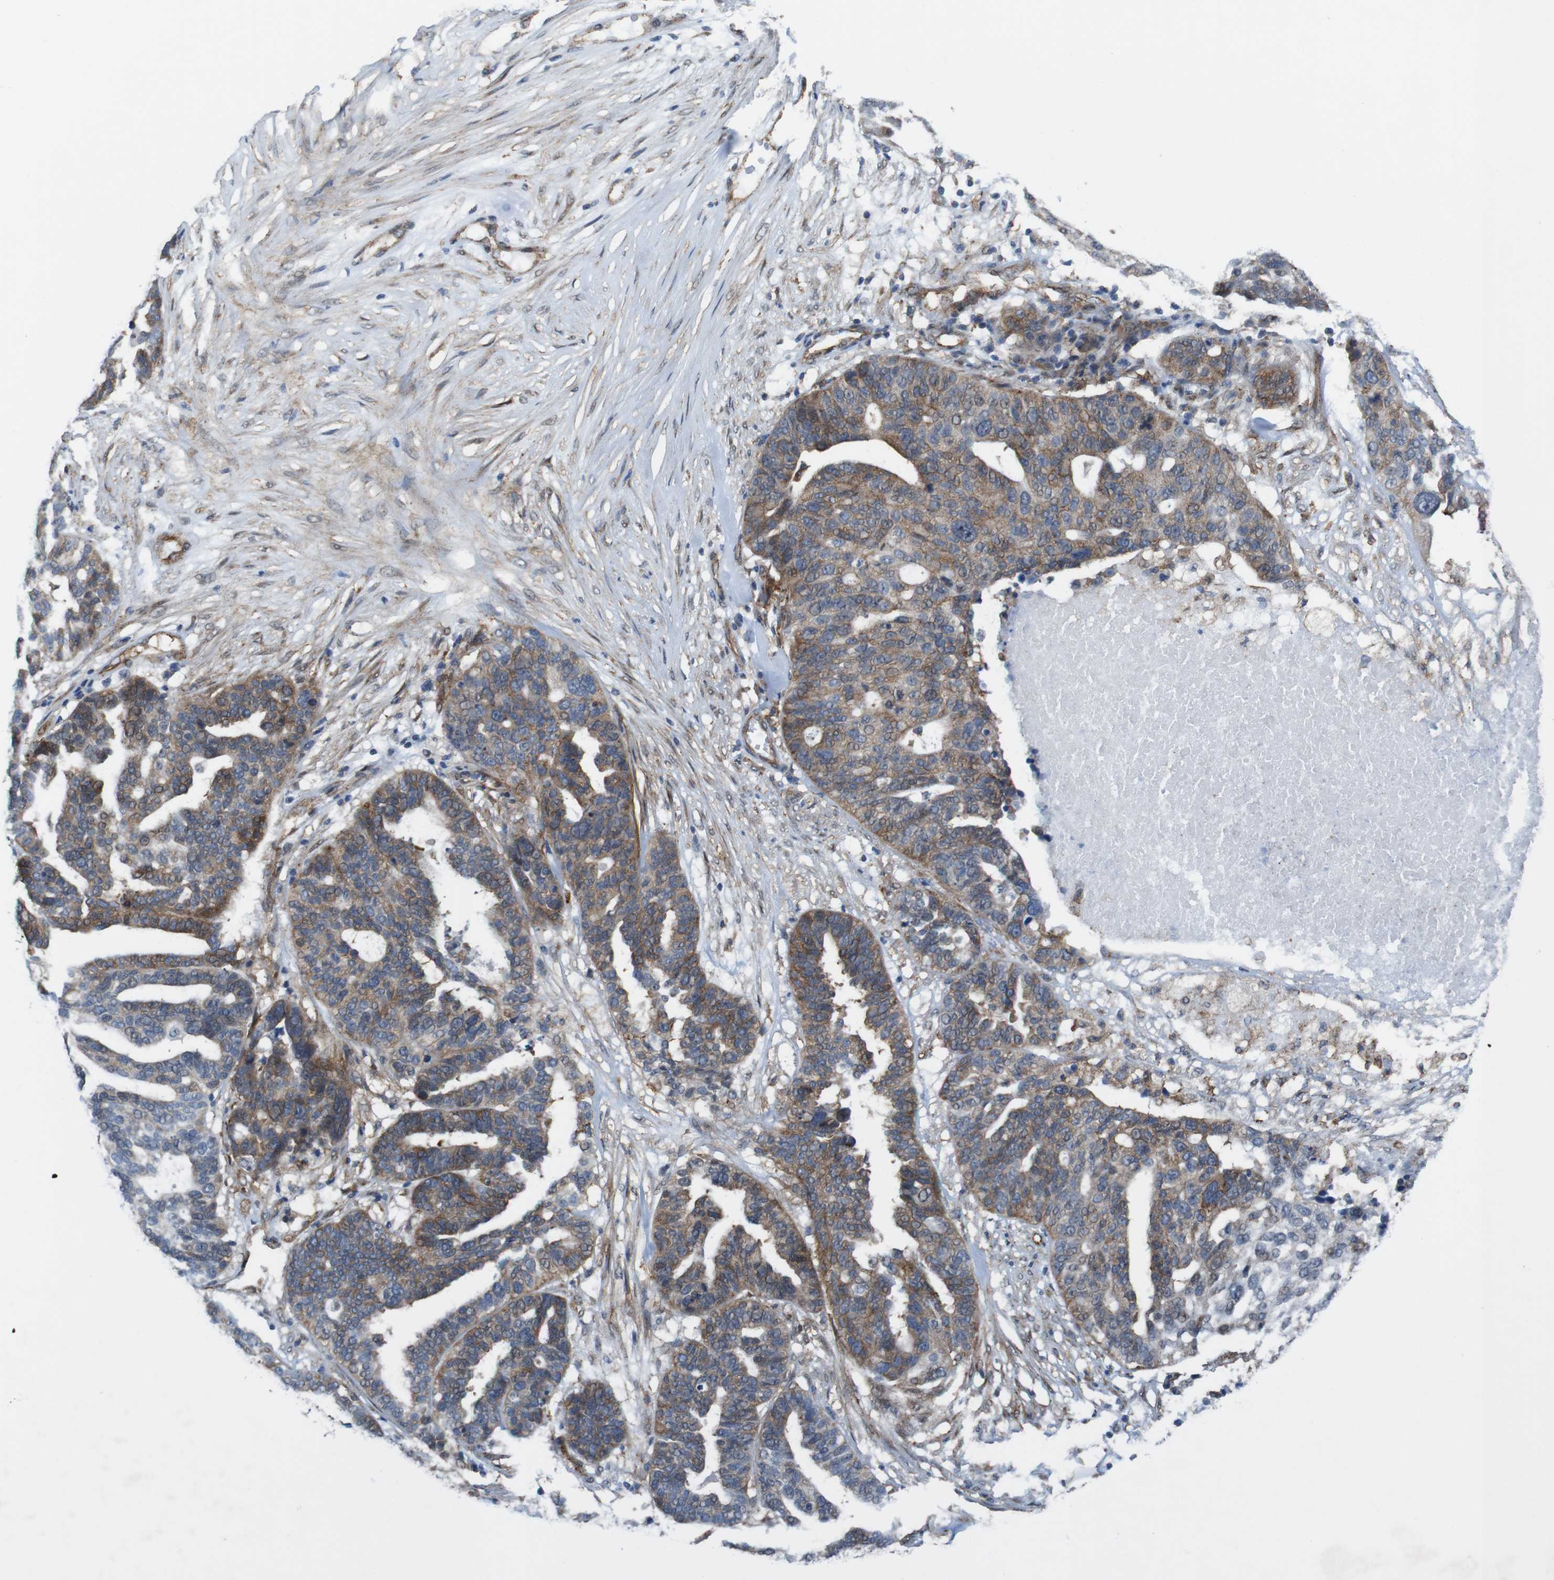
{"staining": {"intensity": "moderate", "quantity": ">75%", "location": "cytoplasmic/membranous"}, "tissue": "ovarian cancer", "cell_type": "Tumor cells", "image_type": "cancer", "snomed": [{"axis": "morphology", "description": "Cystadenocarcinoma, serous, NOS"}, {"axis": "topography", "description": "Ovary"}], "caption": "Ovarian serous cystadenocarcinoma stained with DAB (3,3'-diaminobenzidine) IHC exhibits medium levels of moderate cytoplasmic/membranous positivity in about >75% of tumor cells. The staining was performed using DAB (3,3'-diaminobenzidine) to visualize the protein expression in brown, while the nuclei were stained in blue with hematoxylin (Magnification: 20x).", "gene": "PTGER4", "patient": {"sex": "female", "age": 59}}